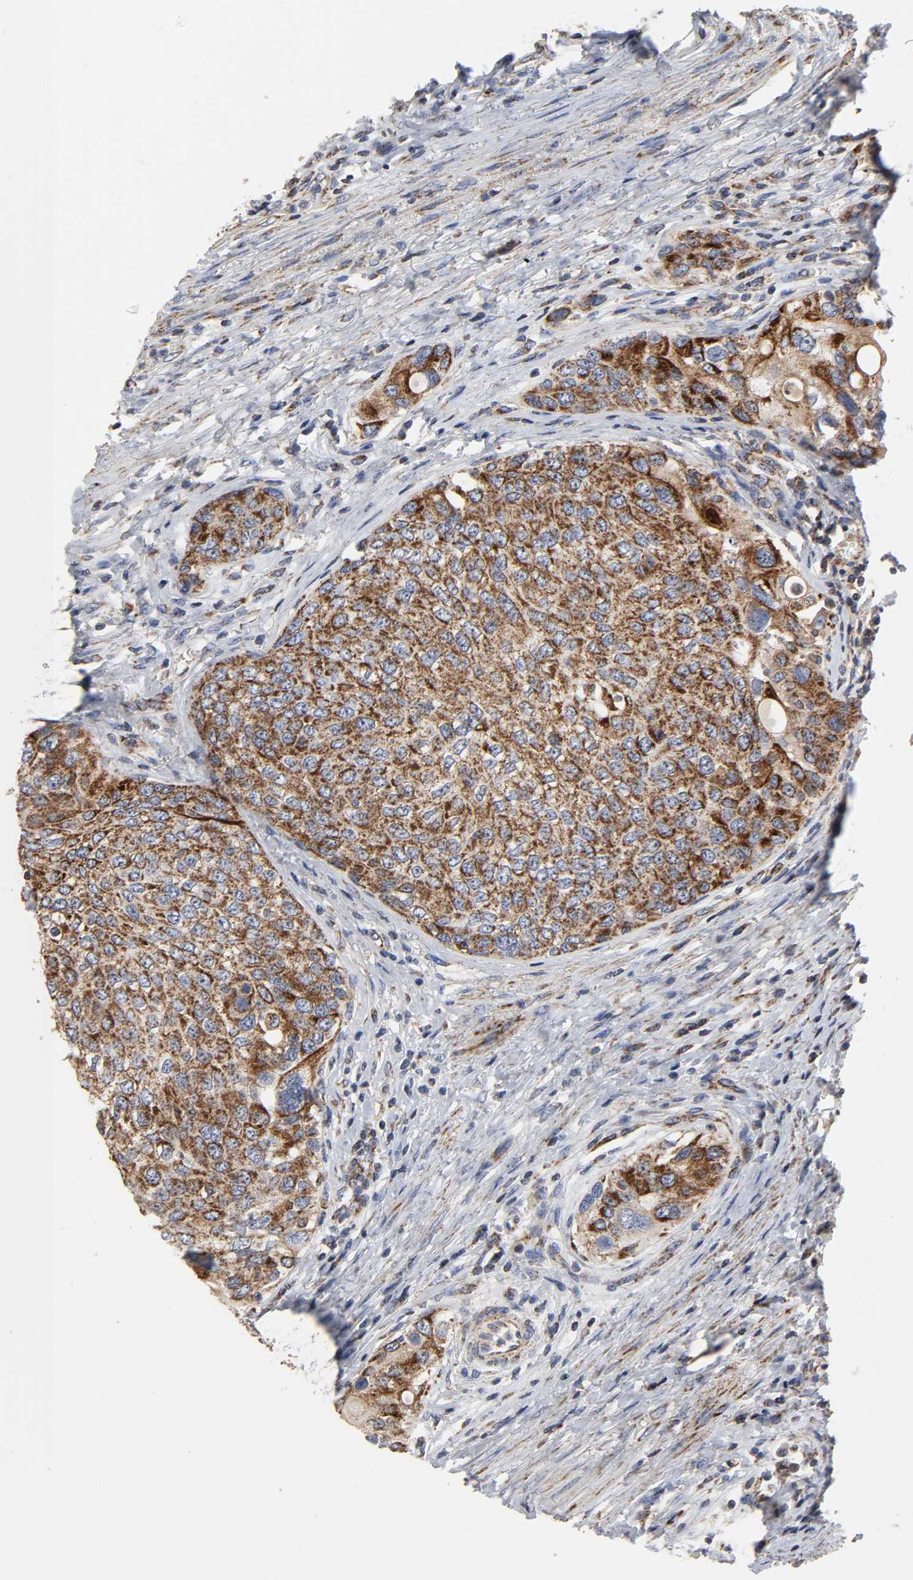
{"staining": {"intensity": "strong", "quantity": ">75%", "location": "cytoplasmic/membranous"}, "tissue": "urothelial cancer", "cell_type": "Tumor cells", "image_type": "cancer", "snomed": [{"axis": "morphology", "description": "Urothelial carcinoma, High grade"}, {"axis": "topography", "description": "Urinary bladder"}], "caption": "Strong cytoplasmic/membranous staining for a protein is present in about >75% of tumor cells of urothelial cancer using immunohistochemistry (IHC).", "gene": "COX6B1", "patient": {"sex": "female", "age": 56}}